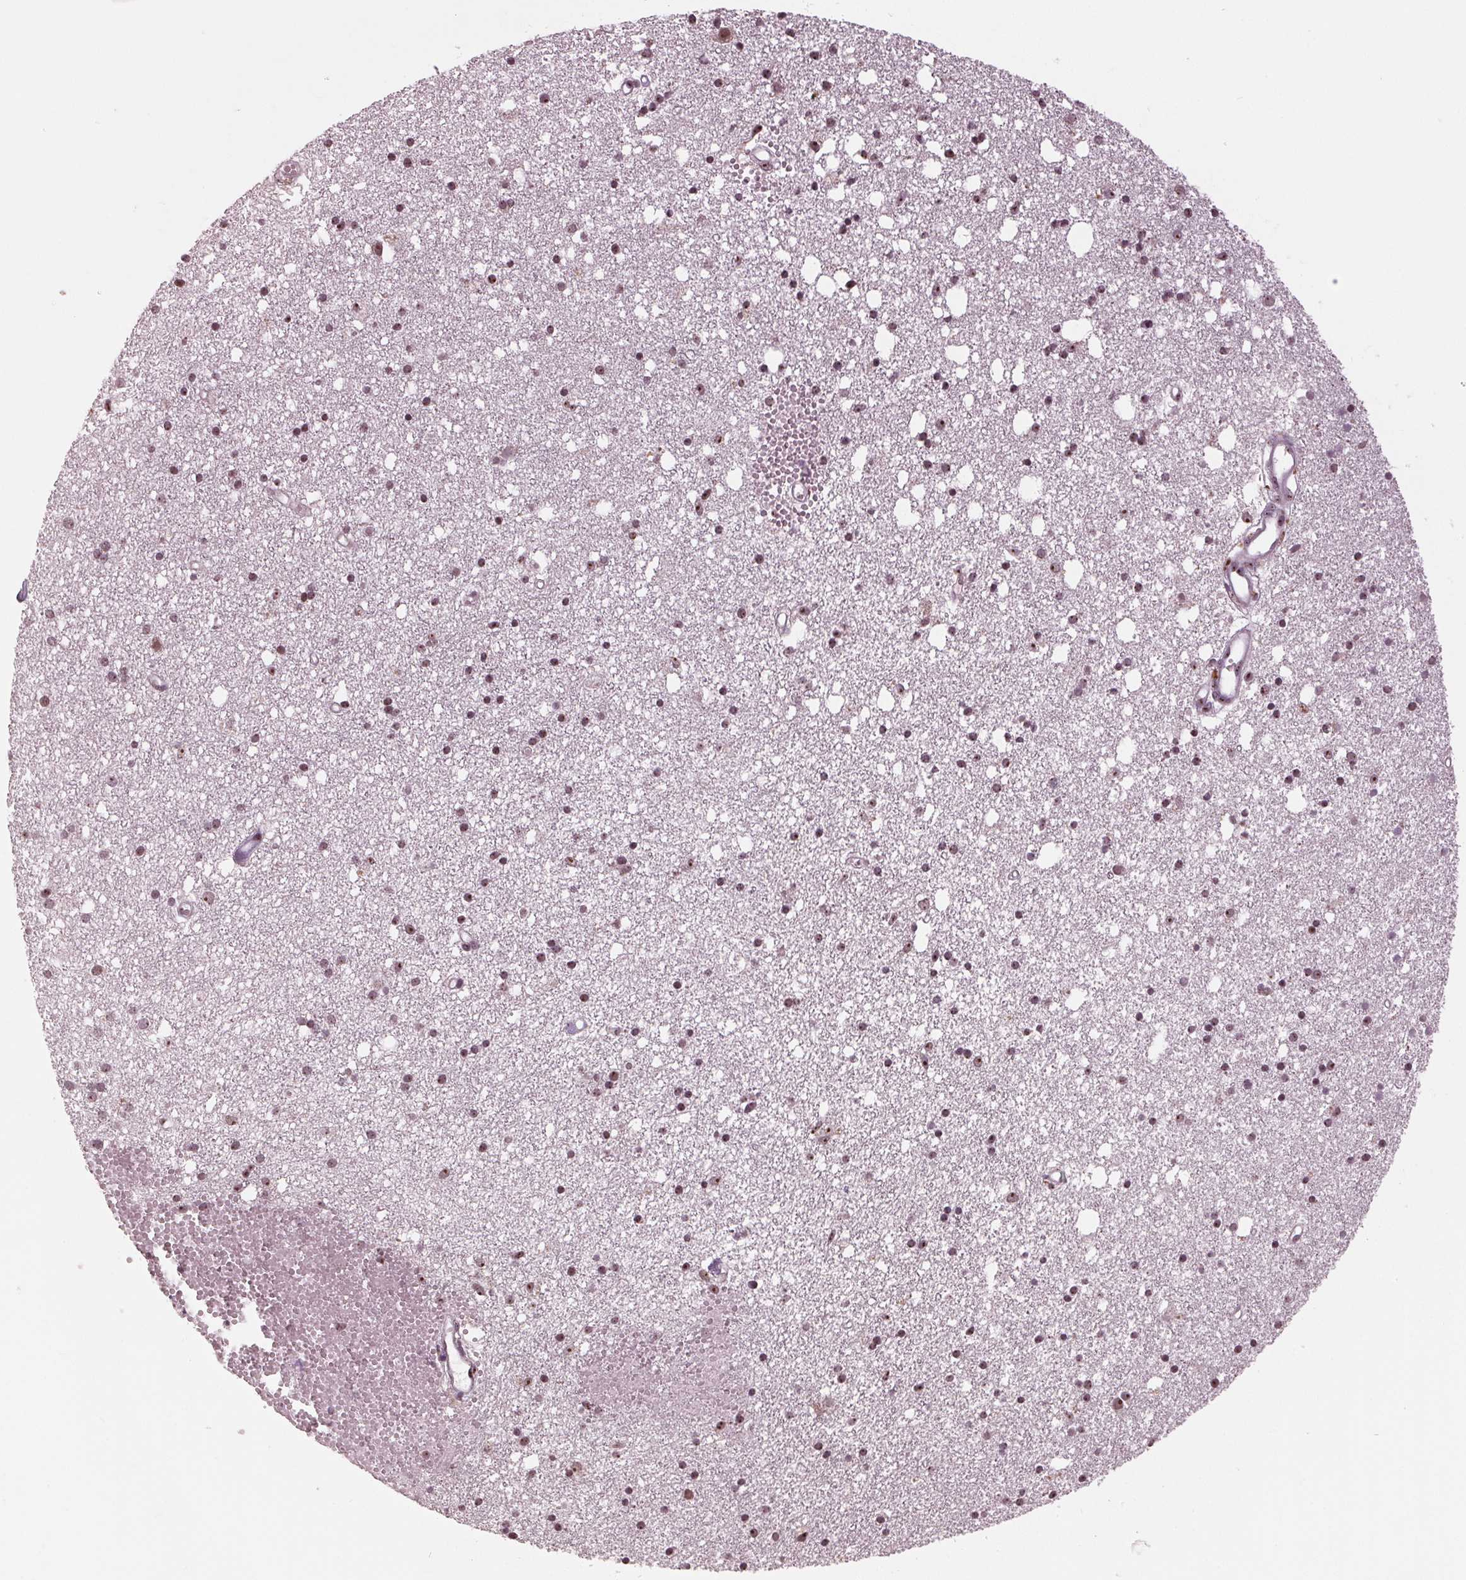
{"staining": {"intensity": "weak", "quantity": "<25%", "location": "nuclear"}, "tissue": "cerebral cortex", "cell_type": "Endothelial cells", "image_type": "normal", "snomed": [{"axis": "morphology", "description": "Normal tissue, NOS"}, {"axis": "morphology", "description": "Glioma, malignant, High grade"}, {"axis": "topography", "description": "Cerebral cortex"}], "caption": "IHC histopathology image of unremarkable cerebral cortex stained for a protein (brown), which reveals no expression in endothelial cells.", "gene": "SLX4", "patient": {"sex": "male", "age": 71}}